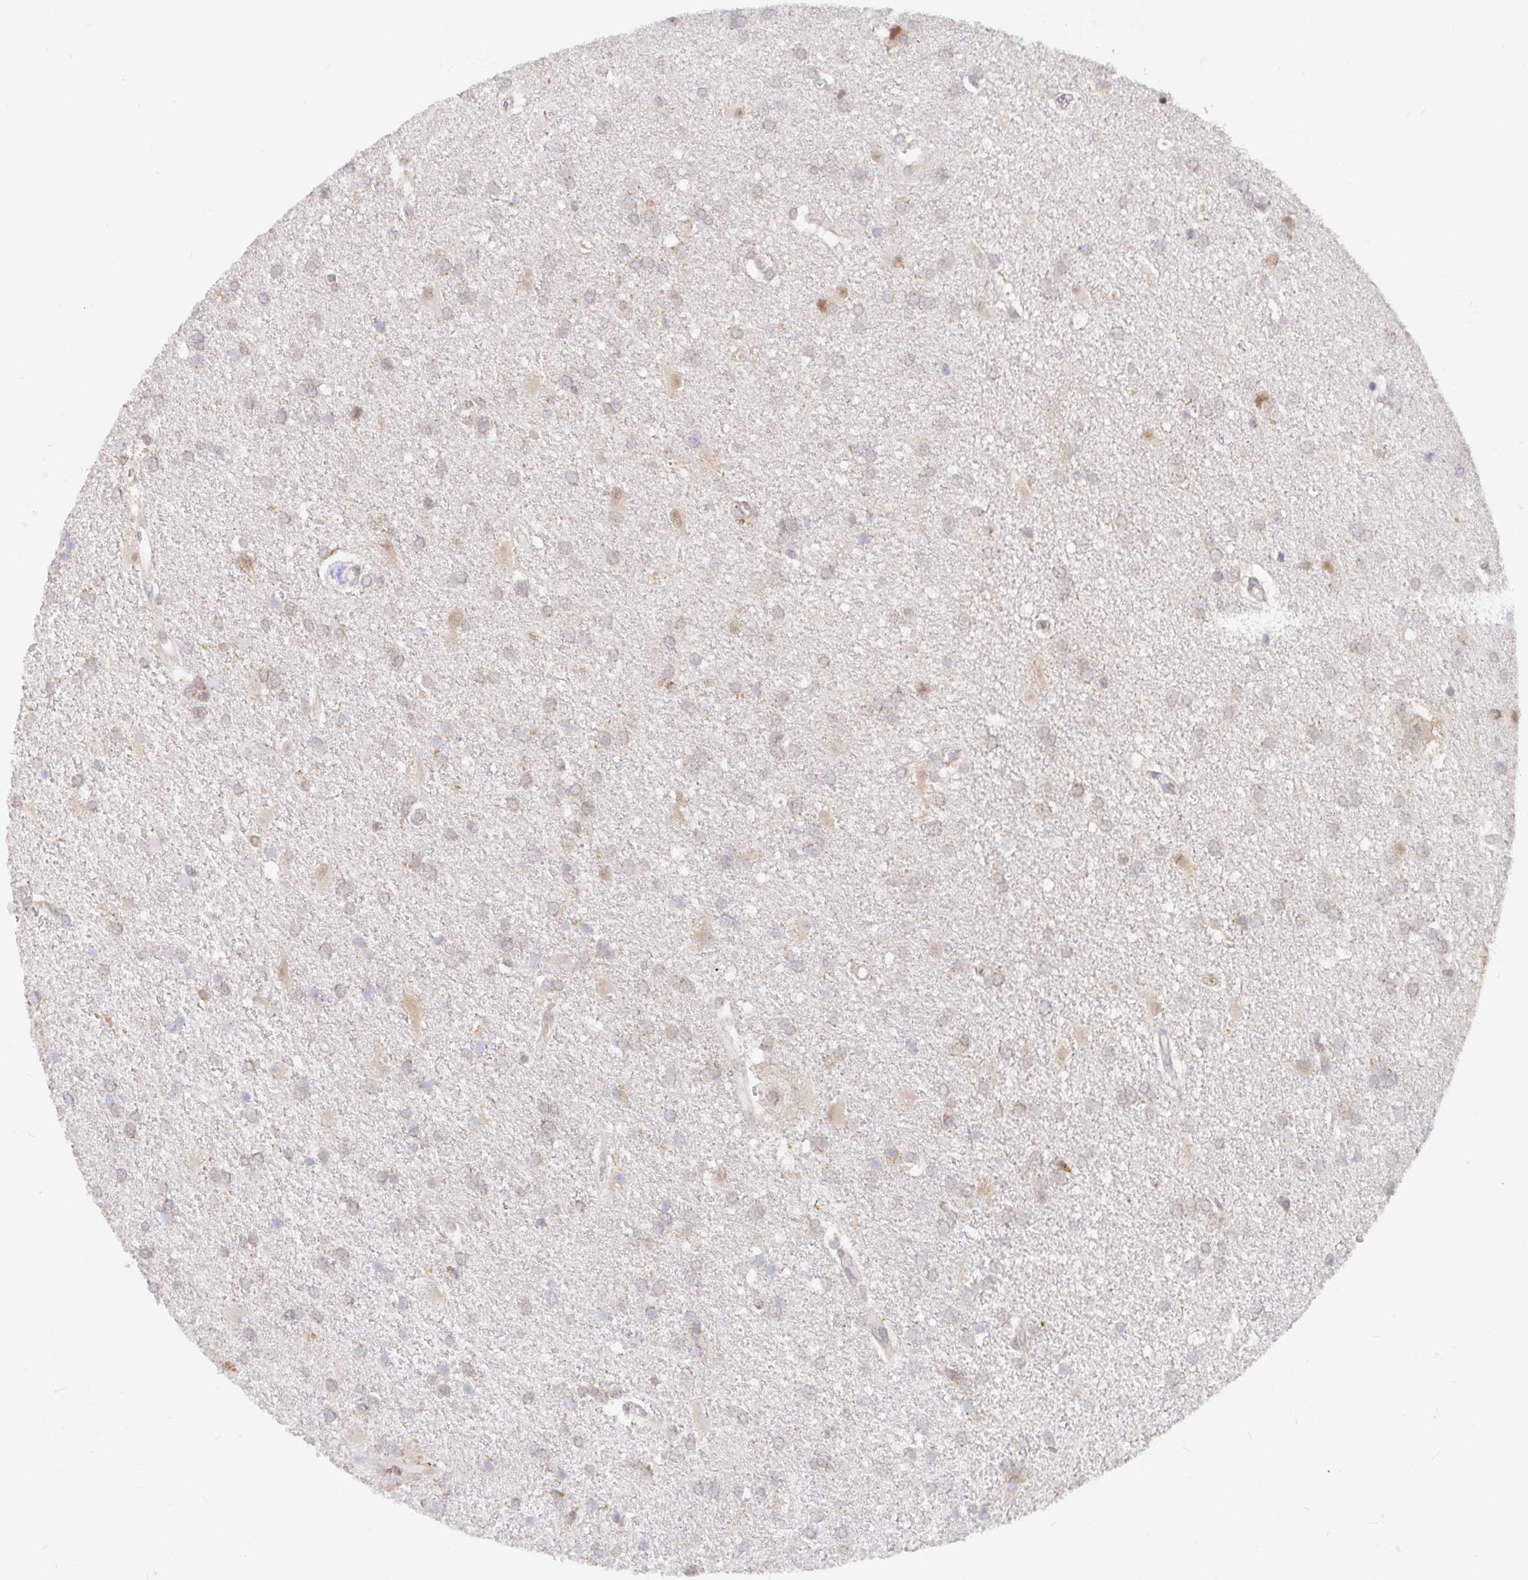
{"staining": {"intensity": "weak", "quantity": "<25%", "location": "cytoplasmic/membranous"}, "tissue": "glioma", "cell_type": "Tumor cells", "image_type": "cancer", "snomed": [{"axis": "morphology", "description": "Glioma, malignant, Low grade"}, {"axis": "topography", "description": "Brain"}], "caption": "Immunohistochemistry histopathology image of human glioma stained for a protein (brown), which reveals no staining in tumor cells.", "gene": "ALG1", "patient": {"sex": "male", "age": 66}}